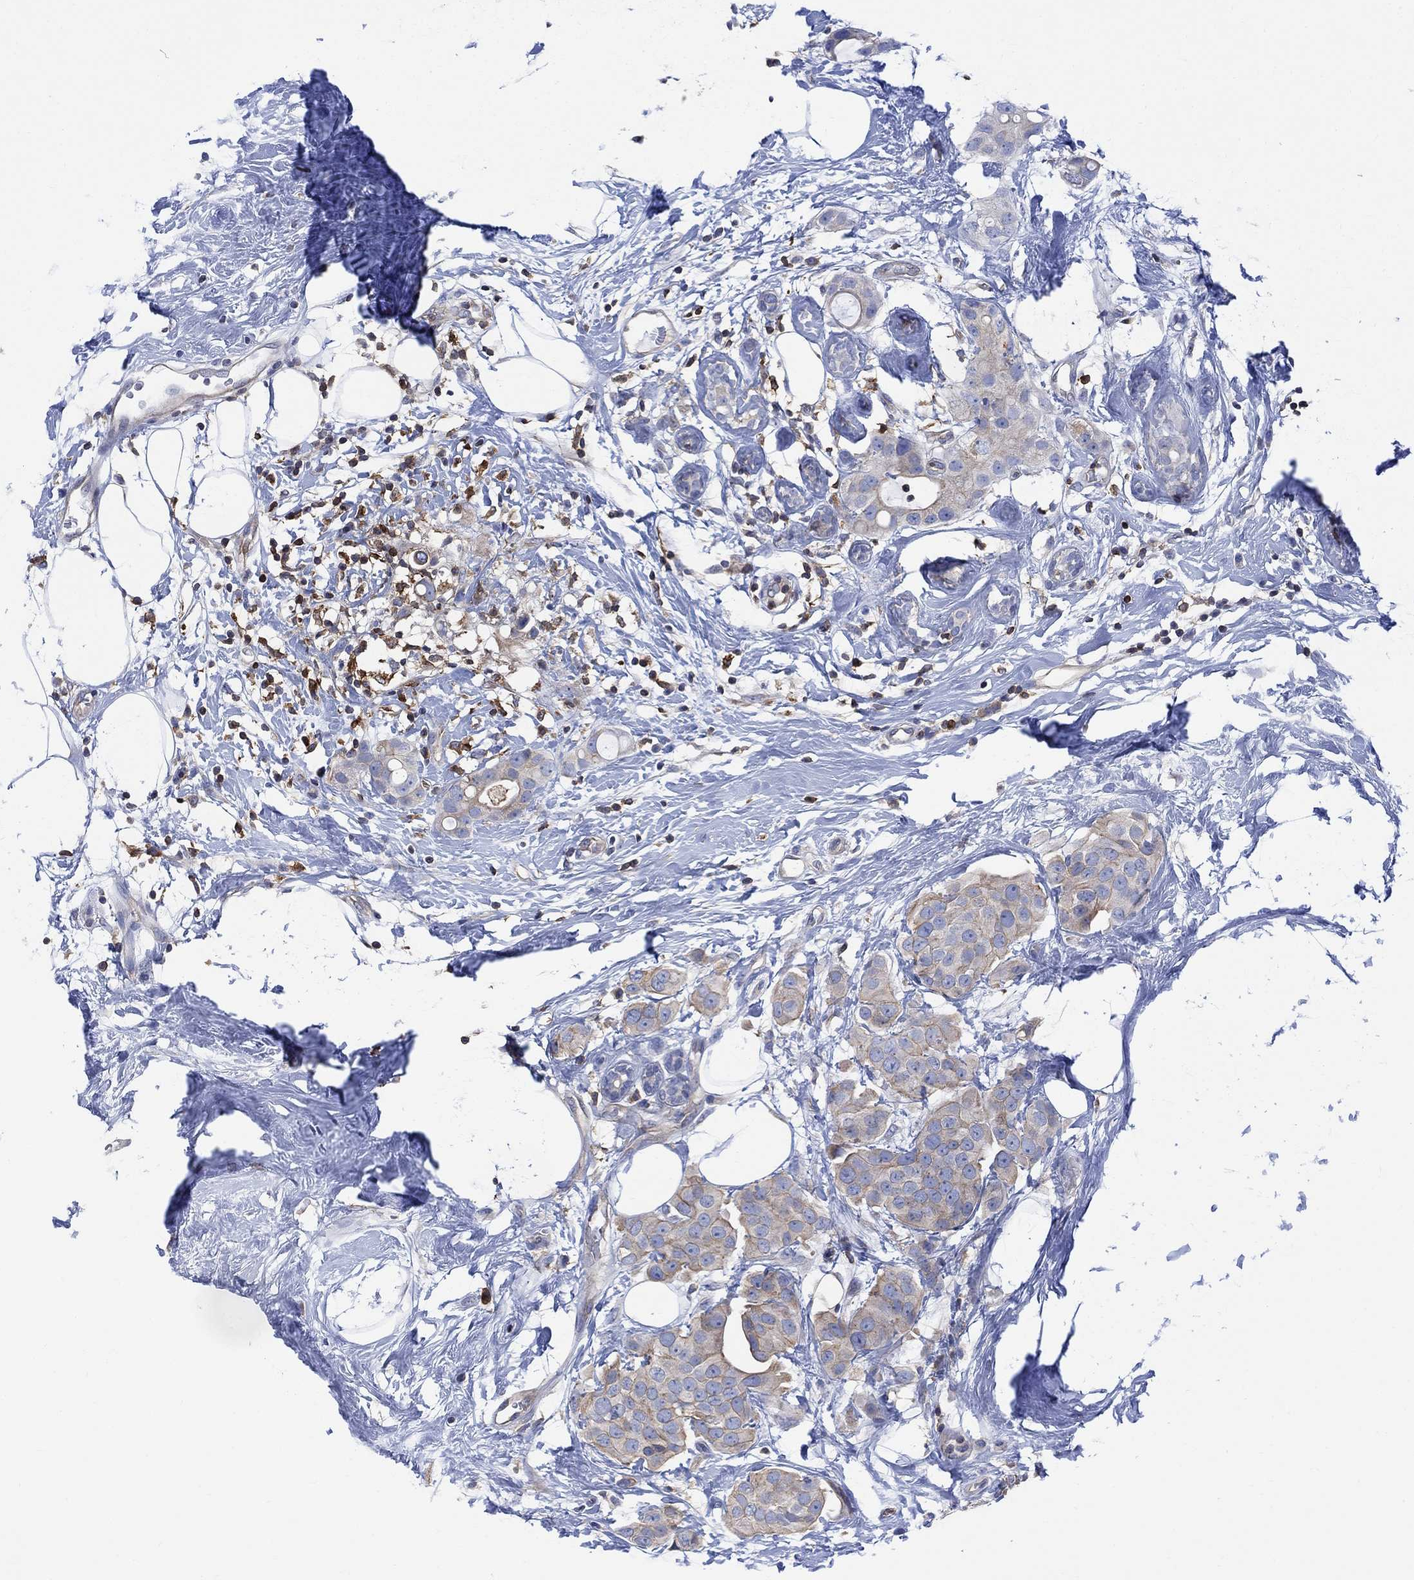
{"staining": {"intensity": "moderate", "quantity": "25%-75%", "location": "cytoplasmic/membranous"}, "tissue": "breast cancer", "cell_type": "Tumor cells", "image_type": "cancer", "snomed": [{"axis": "morphology", "description": "Duct carcinoma"}, {"axis": "topography", "description": "Breast"}], "caption": "Brown immunohistochemical staining in human infiltrating ductal carcinoma (breast) displays moderate cytoplasmic/membranous staining in approximately 25%-75% of tumor cells.", "gene": "GBP5", "patient": {"sex": "female", "age": 45}}